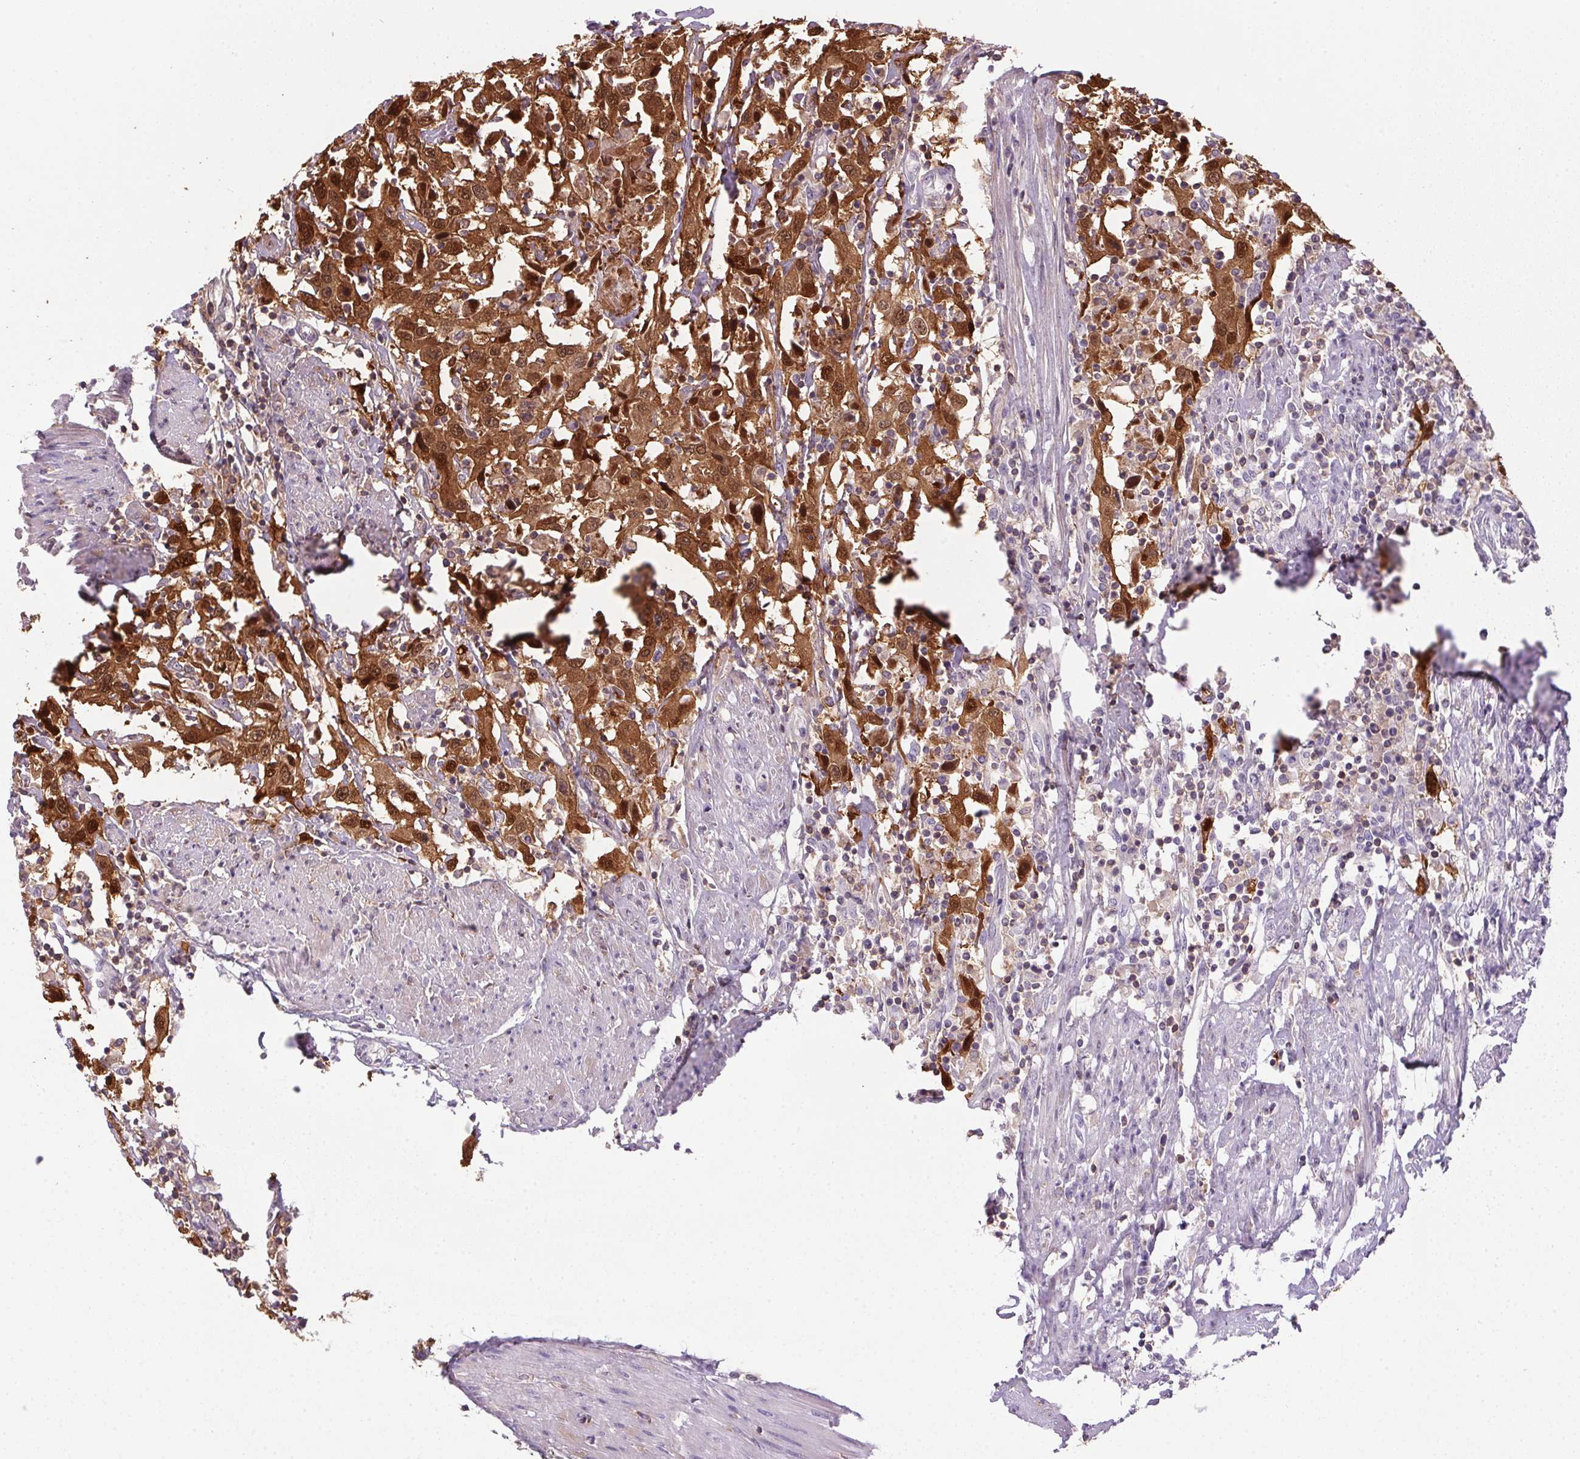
{"staining": {"intensity": "strong", "quantity": ">75%", "location": "cytoplasmic/membranous,nuclear"}, "tissue": "urothelial cancer", "cell_type": "Tumor cells", "image_type": "cancer", "snomed": [{"axis": "morphology", "description": "Urothelial carcinoma, High grade"}, {"axis": "topography", "description": "Urinary bladder"}], "caption": "The micrograph demonstrates a brown stain indicating the presence of a protein in the cytoplasmic/membranous and nuclear of tumor cells in urothelial cancer.", "gene": "S100A2", "patient": {"sex": "male", "age": 61}}